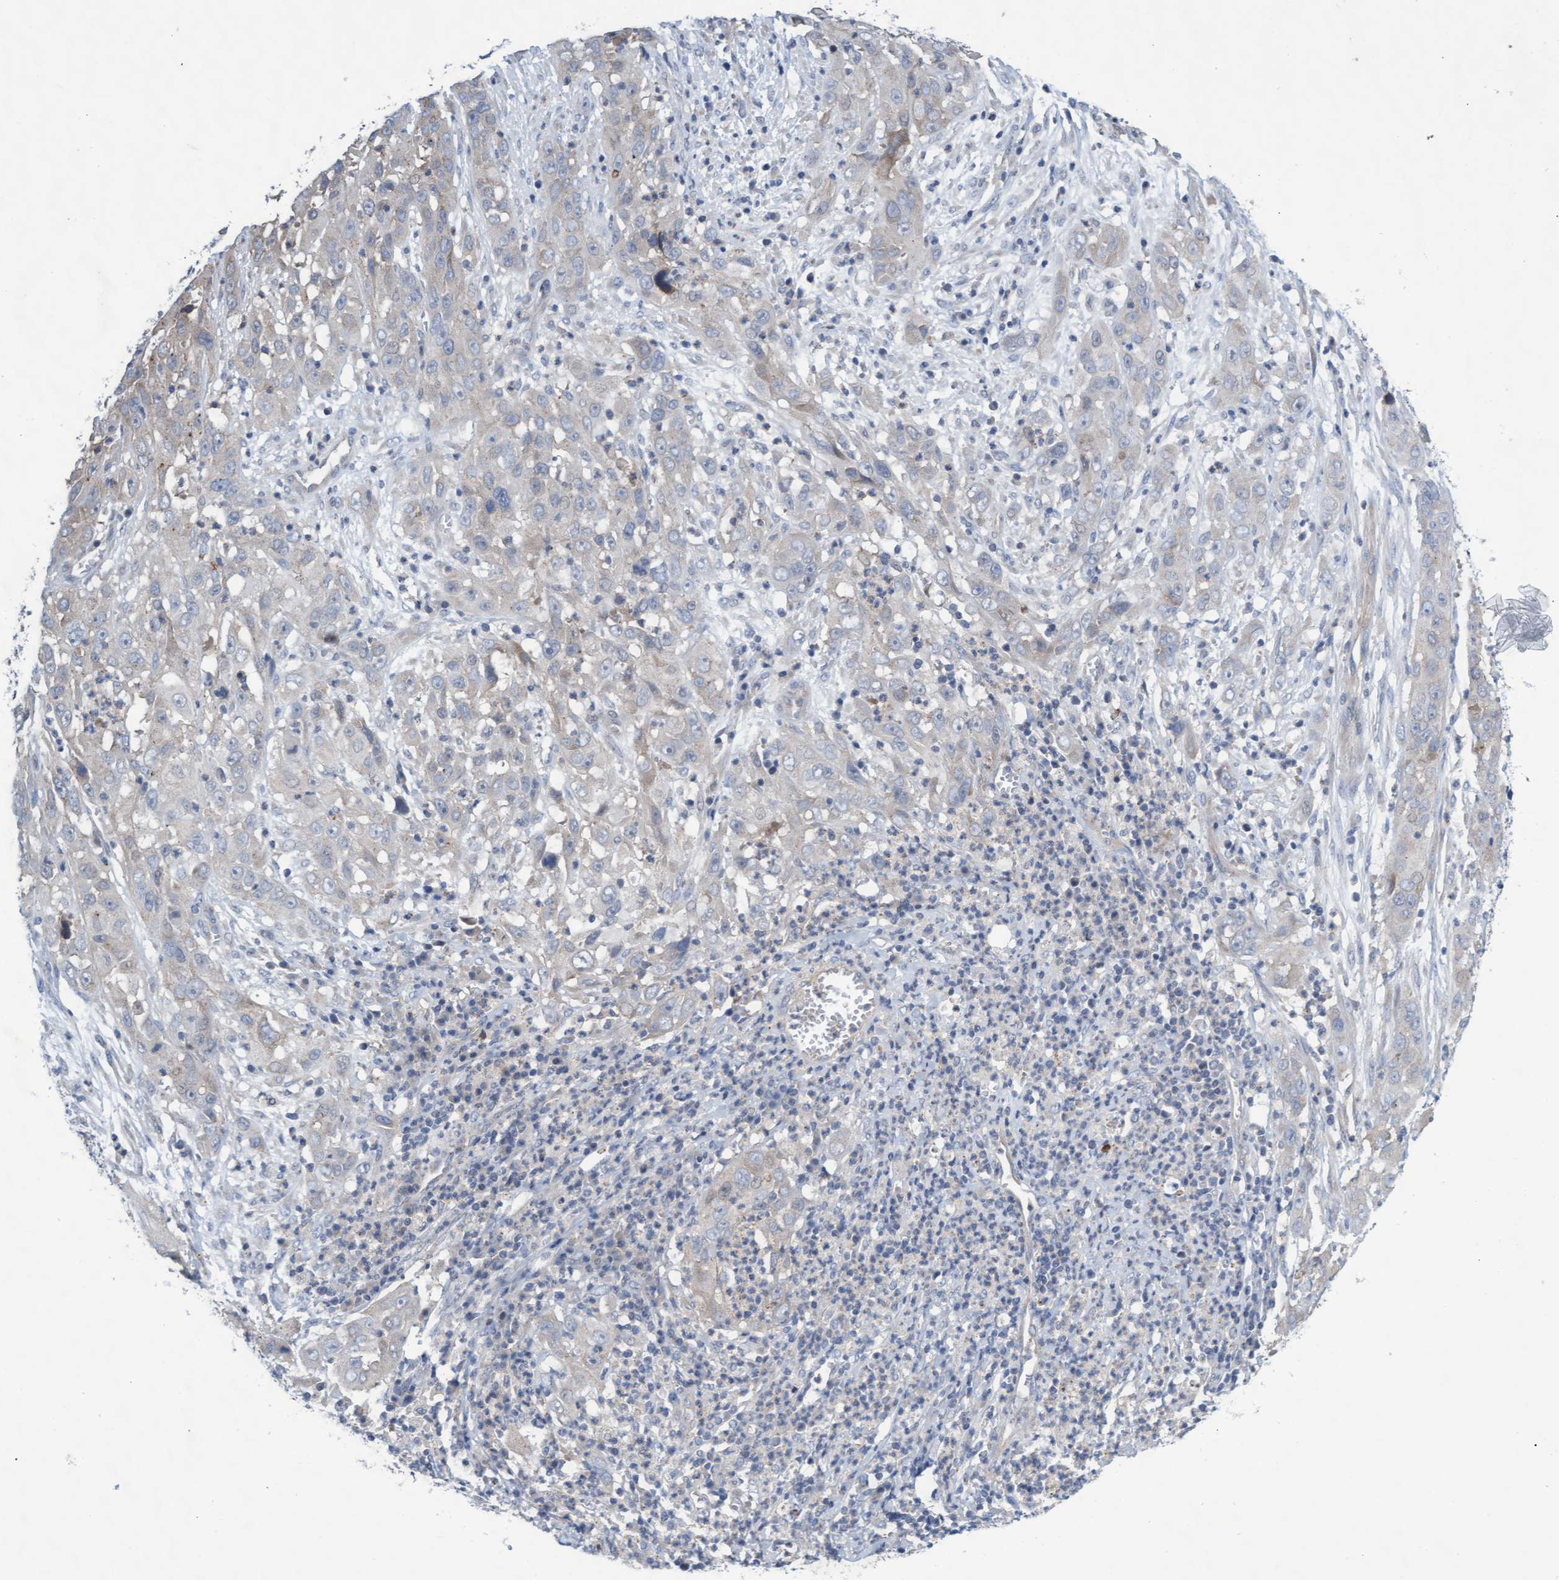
{"staining": {"intensity": "weak", "quantity": "<25%", "location": "cytoplasmic/membranous"}, "tissue": "cervical cancer", "cell_type": "Tumor cells", "image_type": "cancer", "snomed": [{"axis": "morphology", "description": "Squamous cell carcinoma, NOS"}, {"axis": "topography", "description": "Cervix"}], "caption": "High power microscopy photomicrograph of an immunohistochemistry (IHC) histopathology image of cervical cancer, revealing no significant staining in tumor cells.", "gene": "ABCF2", "patient": {"sex": "female", "age": 32}}